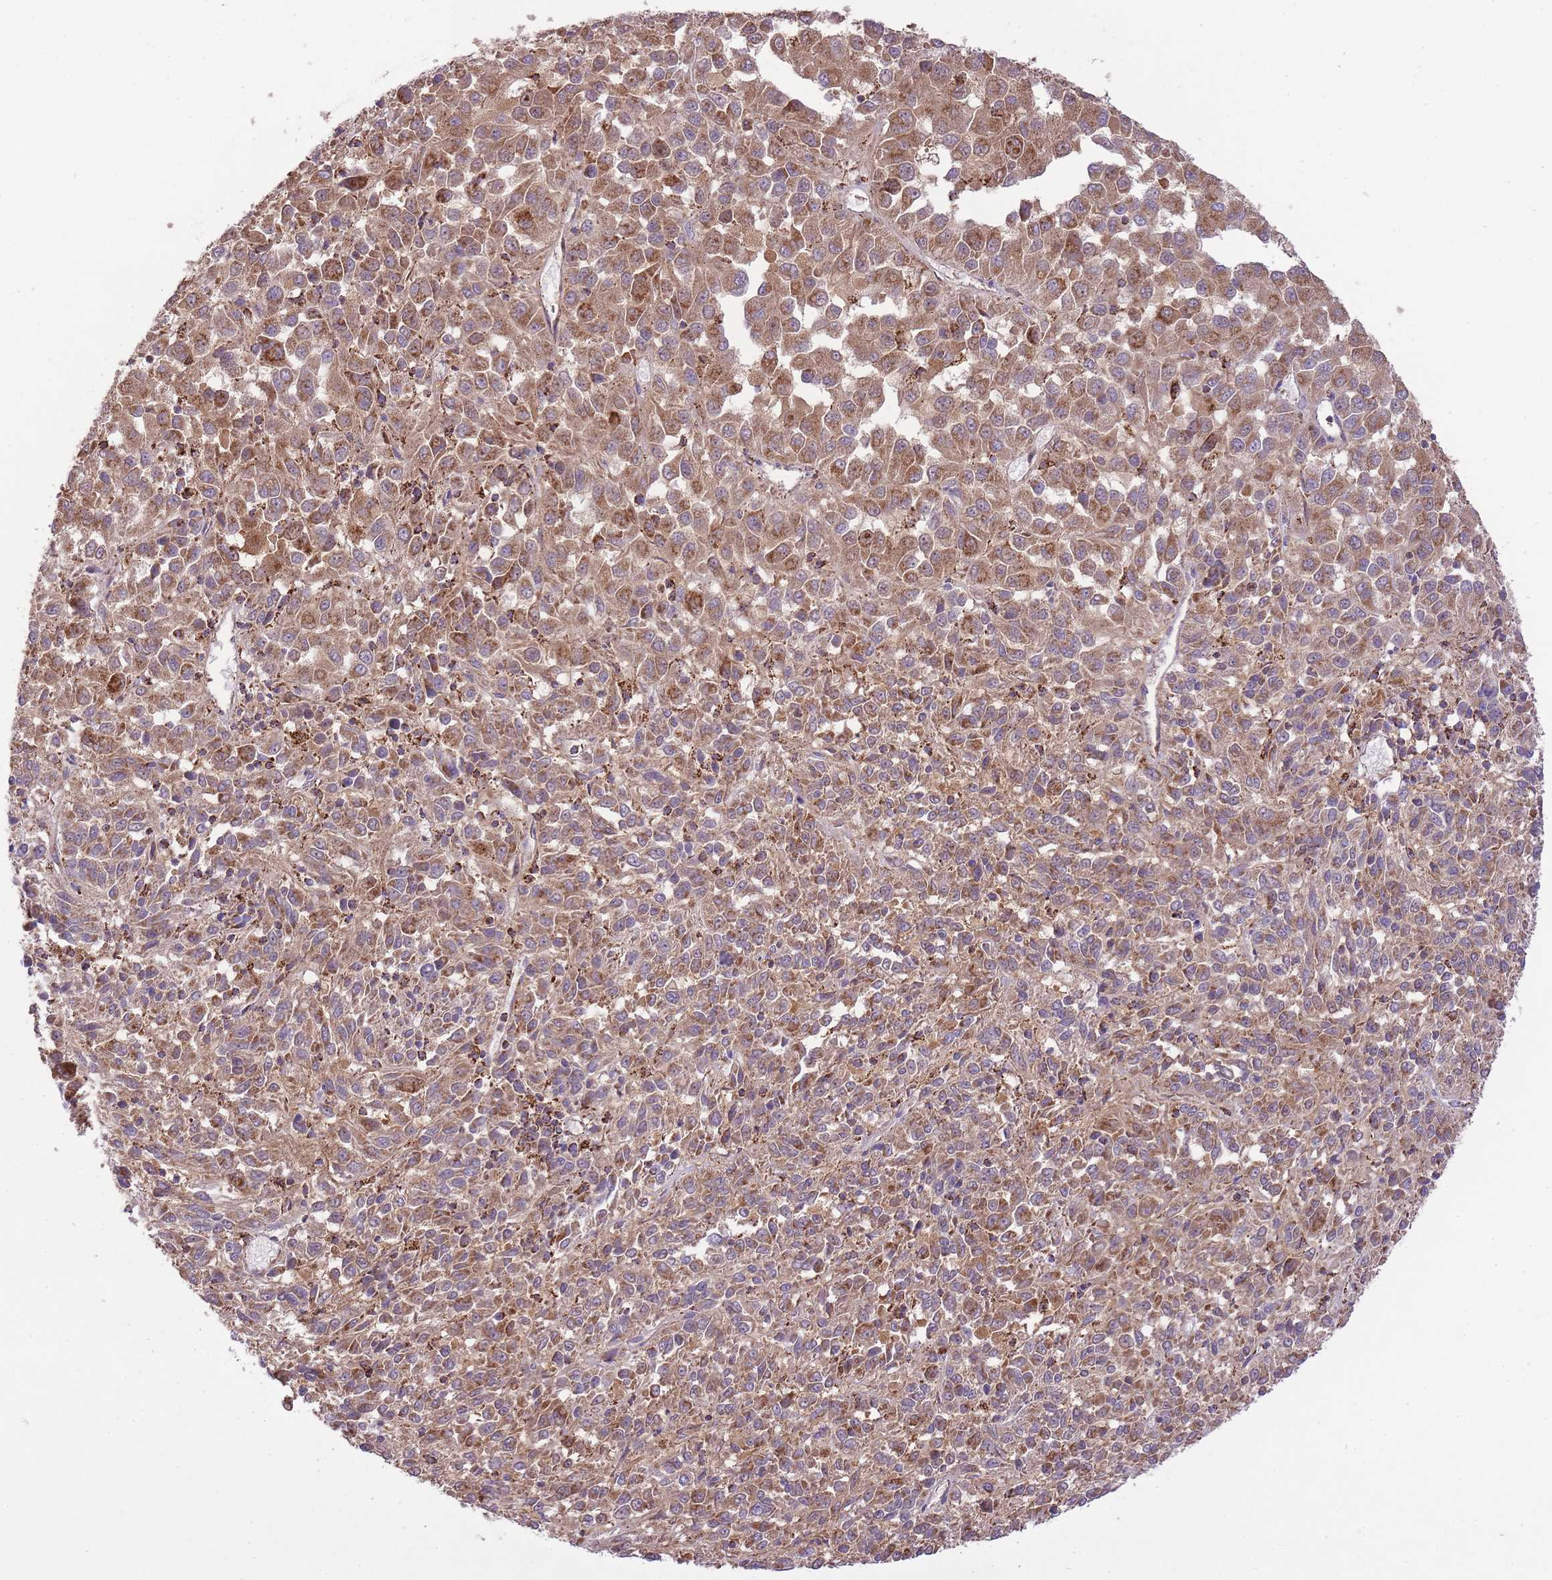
{"staining": {"intensity": "moderate", "quantity": ">75%", "location": "cytoplasmic/membranous"}, "tissue": "melanoma", "cell_type": "Tumor cells", "image_type": "cancer", "snomed": [{"axis": "morphology", "description": "Malignant melanoma, Metastatic site"}, {"axis": "topography", "description": "Lung"}], "caption": "Malignant melanoma (metastatic site) stained with a brown dye exhibits moderate cytoplasmic/membranous positive staining in approximately >75% of tumor cells.", "gene": "ST3GAL3", "patient": {"sex": "male", "age": 64}}